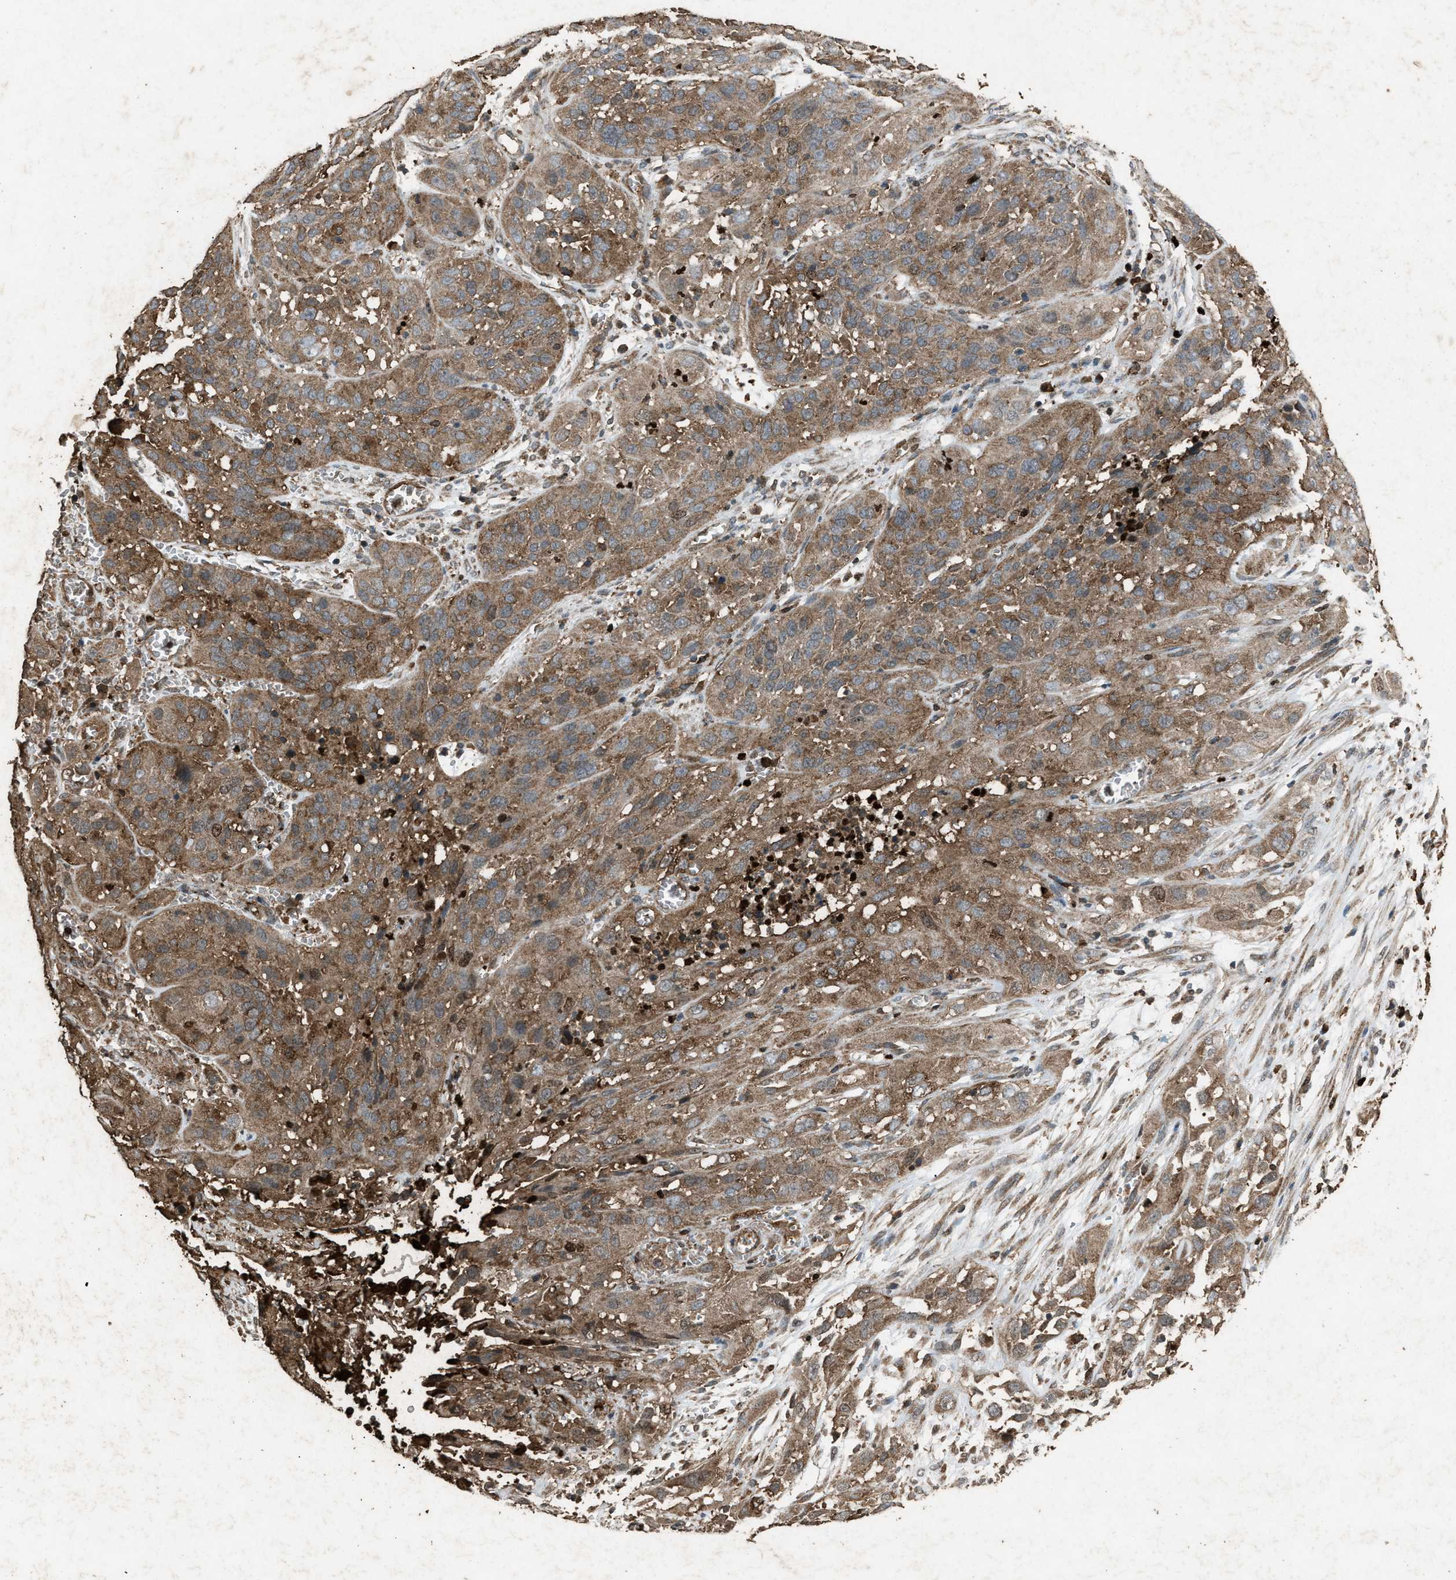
{"staining": {"intensity": "moderate", "quantity": ">75%", "location": "cytoplasmic/membranous"}, "tissue": "cervical cancer", "cell_type": "Tumor cells", "image_type": "cancer", "snomed": [{"axis": "morphology", "description": "Squamous cell carcinoma, NOS"}, {"axis": "topography", "description": "Cervix"}], "caption": "Tumor cells demonstrate medium levels of moderate cytoplasmic/membranous staining in approximately >75% of cells in cervical cancer (squamous cell carcinoma).", "gene": "PSMD1", "patient": {"sex": "female", "age": 32}}